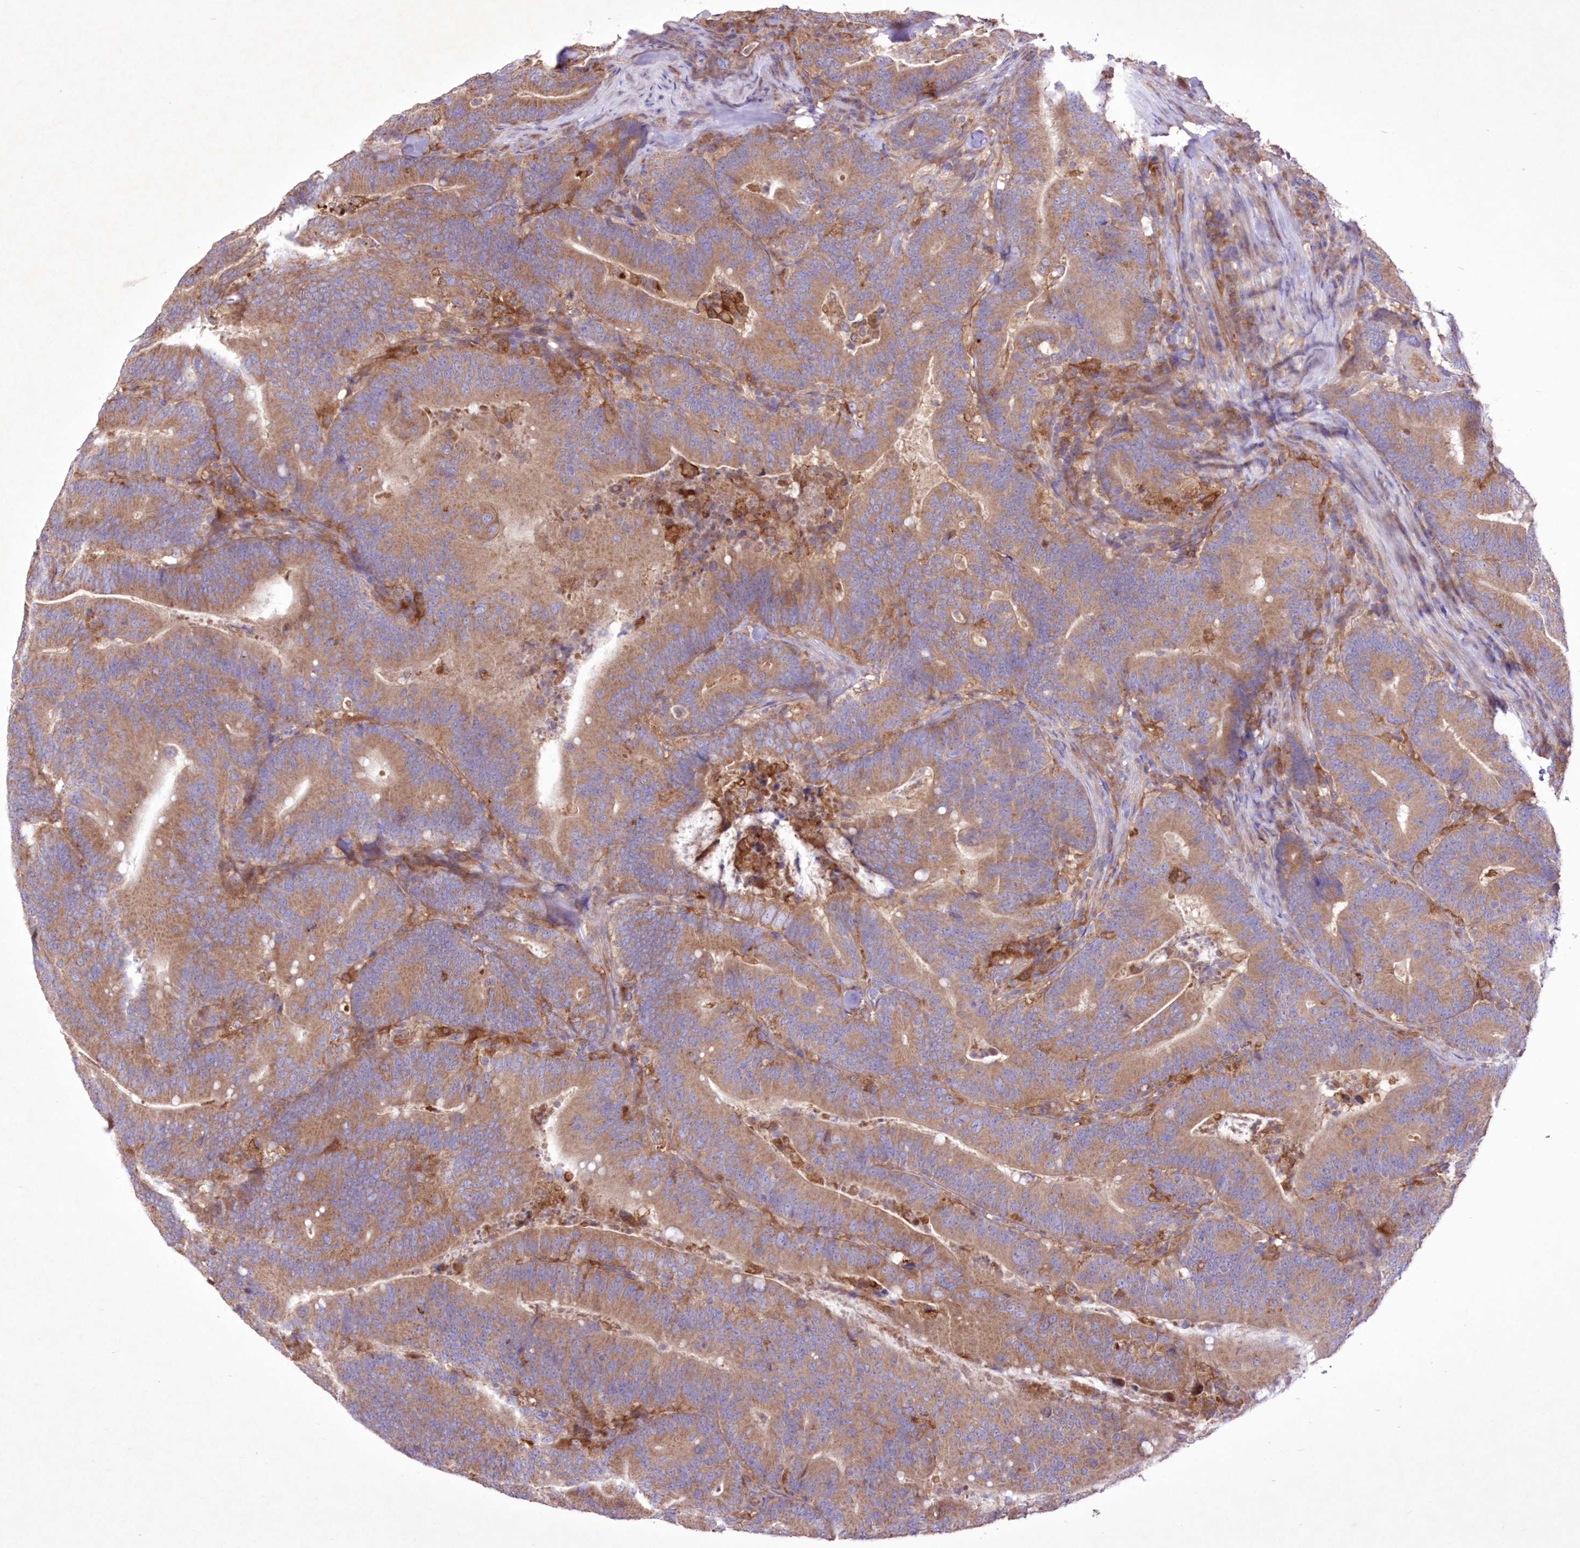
{"staining": {"intensity": "moderate", "quantity": ">75%", "location": "cytoplasmic/membranous"}, "tissue": "colorectal cancer", "cell_type": "Tumor cells", "image_type": "cancer", "snomed": [{"axis": "morphology", "description": "Adenocarcinoma, NOS"}, {"axis": "topography", "description": "Colon"}], "caption": "Moderate cytoplasmic/membranous protein staining is present in about >75% of tumor cells in adenocarcinoma (colorectal).", "gene": "FCHO2", "patient": {"sex": "female", "age": 66}}